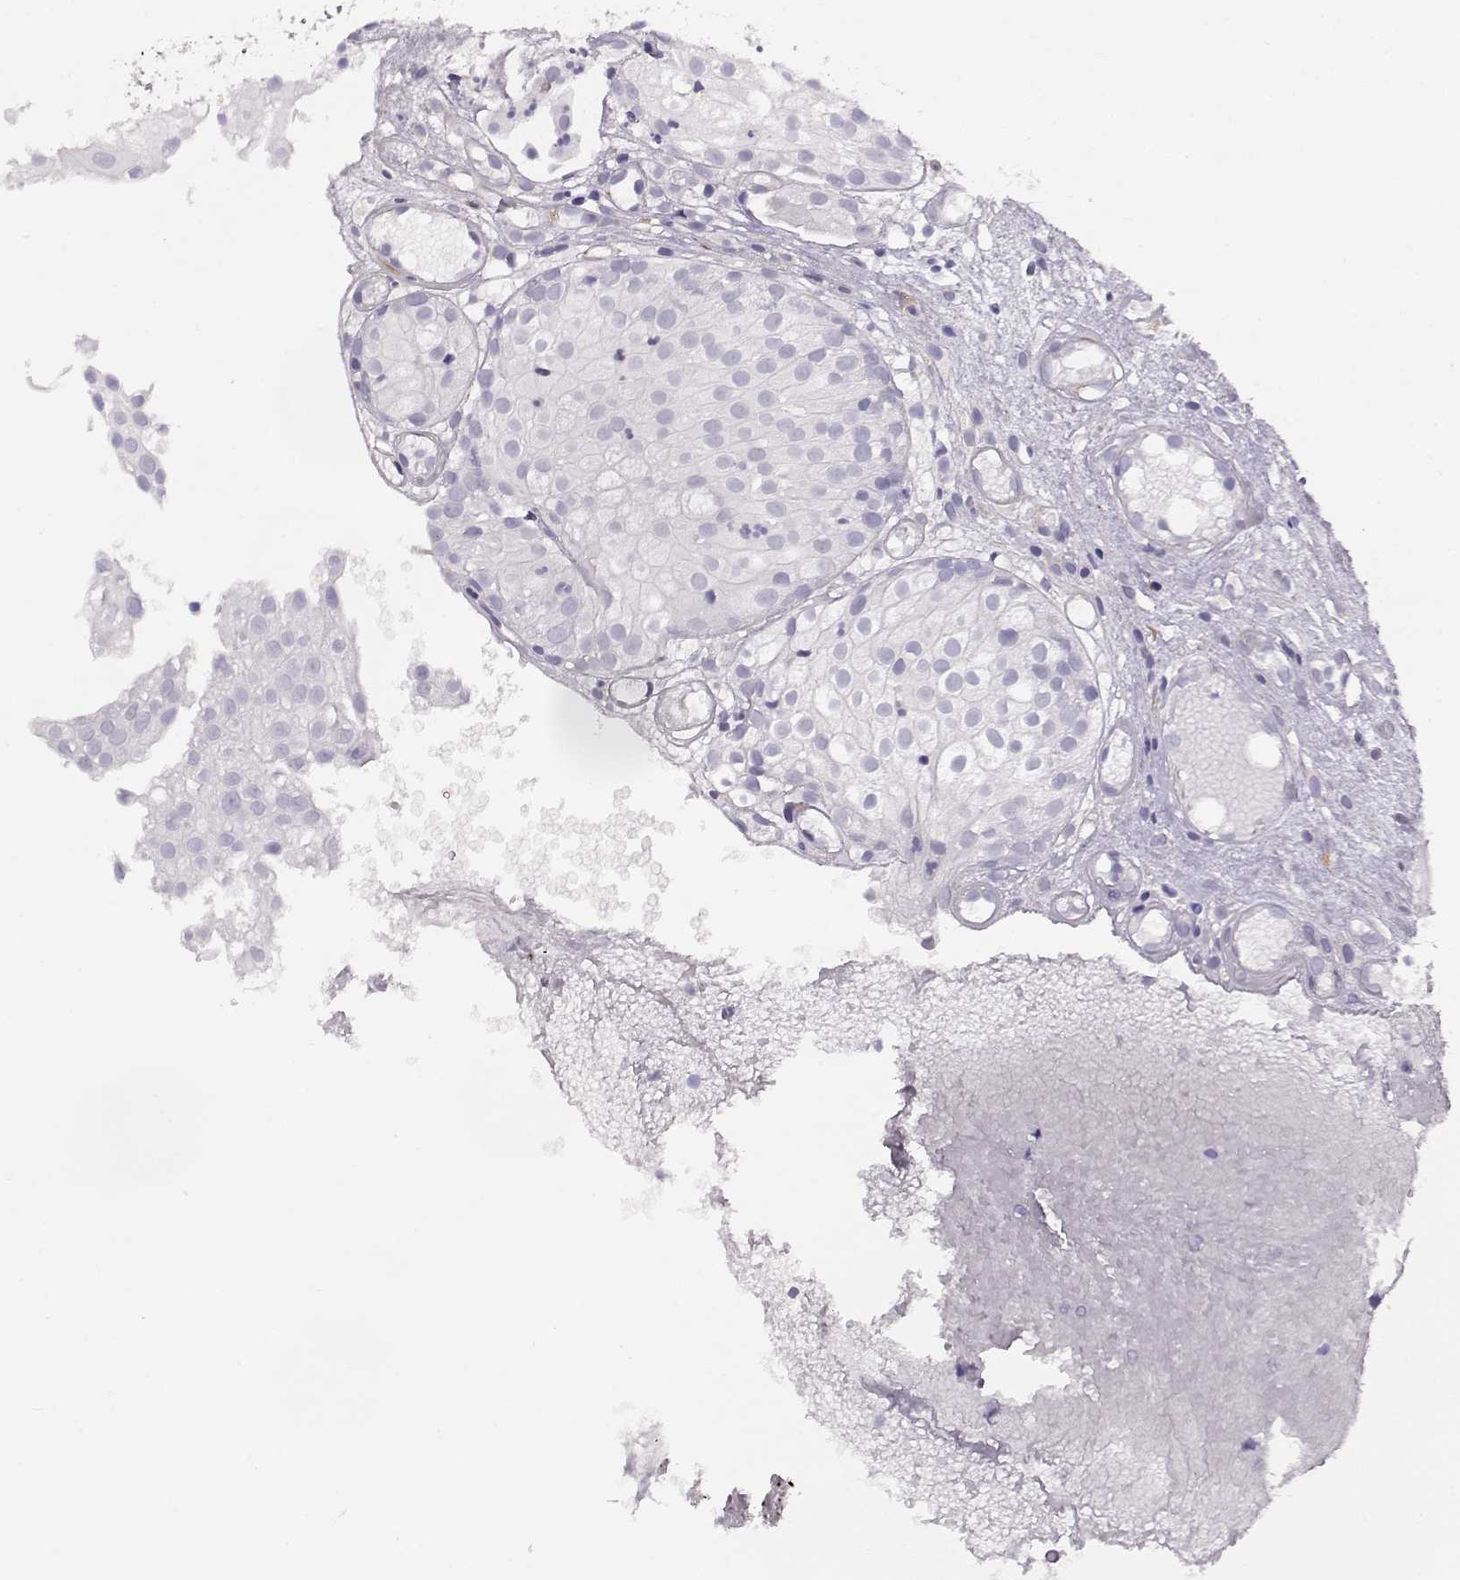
{"staining": {"intensity": "negative", "quantity": "none", "location": "none"}, "tissue": "prostate cancer", "cell_type": "Tumor cells", "image_type": "cancer", "snomed": [{"axis": "morphology", "description": "Adenocarcinoma, High grade"}, {"axis": "topography", "description": "Prostate"}], "caption": "DAB (3,3'-diaminobenzidine) immunohistochemical staining of high-grade adenocarcinoma (prostate) displays no significant staining in tumor cells.", "gene": "RBM44", "patient": {"sex": "male", "age": 79}}